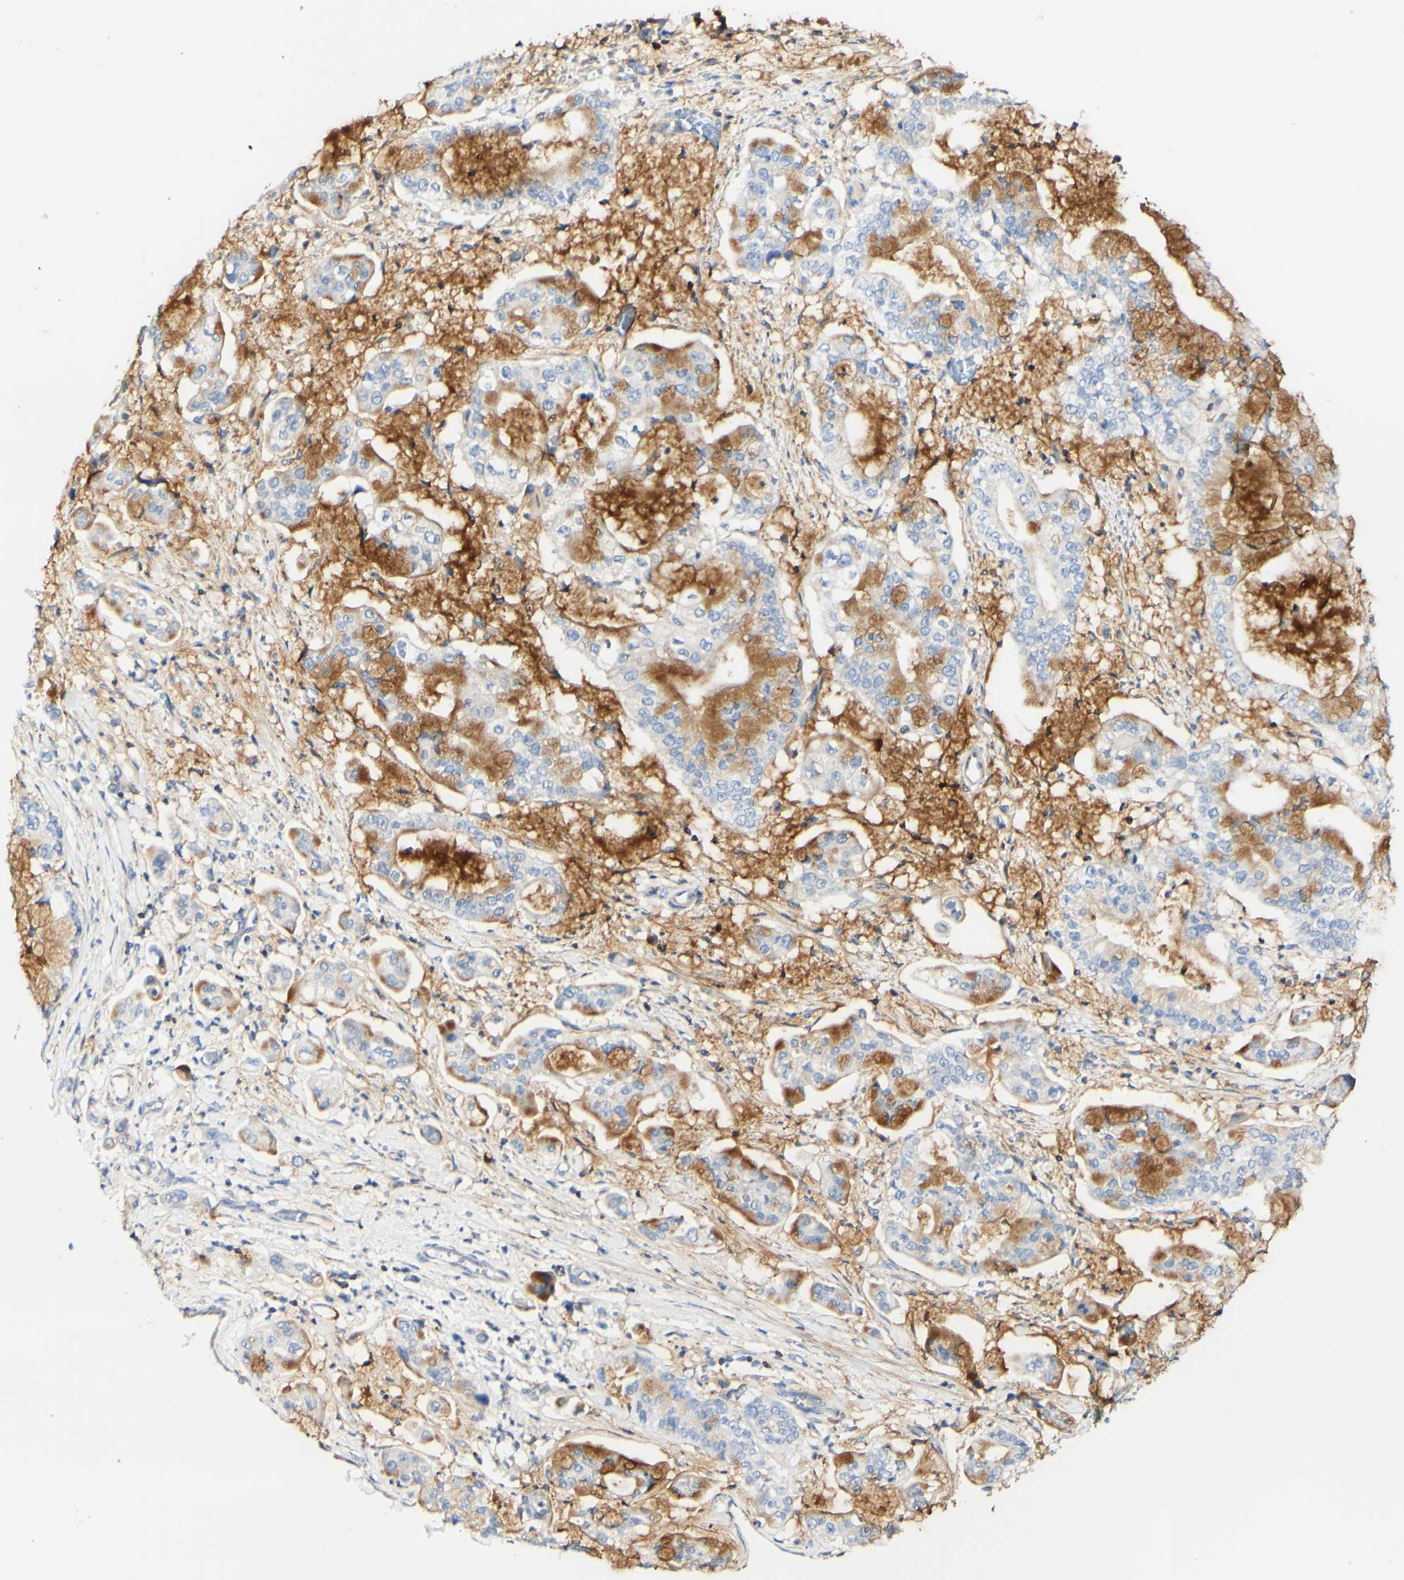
{"staining": {"intensity": "moderate", "quantity": "<25%", "location": "cytoplasmic/membranous"}, "tissue": "stomach cancer", "cell_type": "Tumor cells", "image_type": "cancer", "snomed": [{"axis": "morphology", "description": "Adenocarcinoma, NOS"}, {"axis": "topography", "description": "Stomach"}], "caption": "A histopathology image of stomach adenocarcinoma stained for a protein shows moderate cytoplasmic/membranous brown staining in tumor cells.", "gene": "OXCT1", "patient": {"sex": "male", "age": 76}}